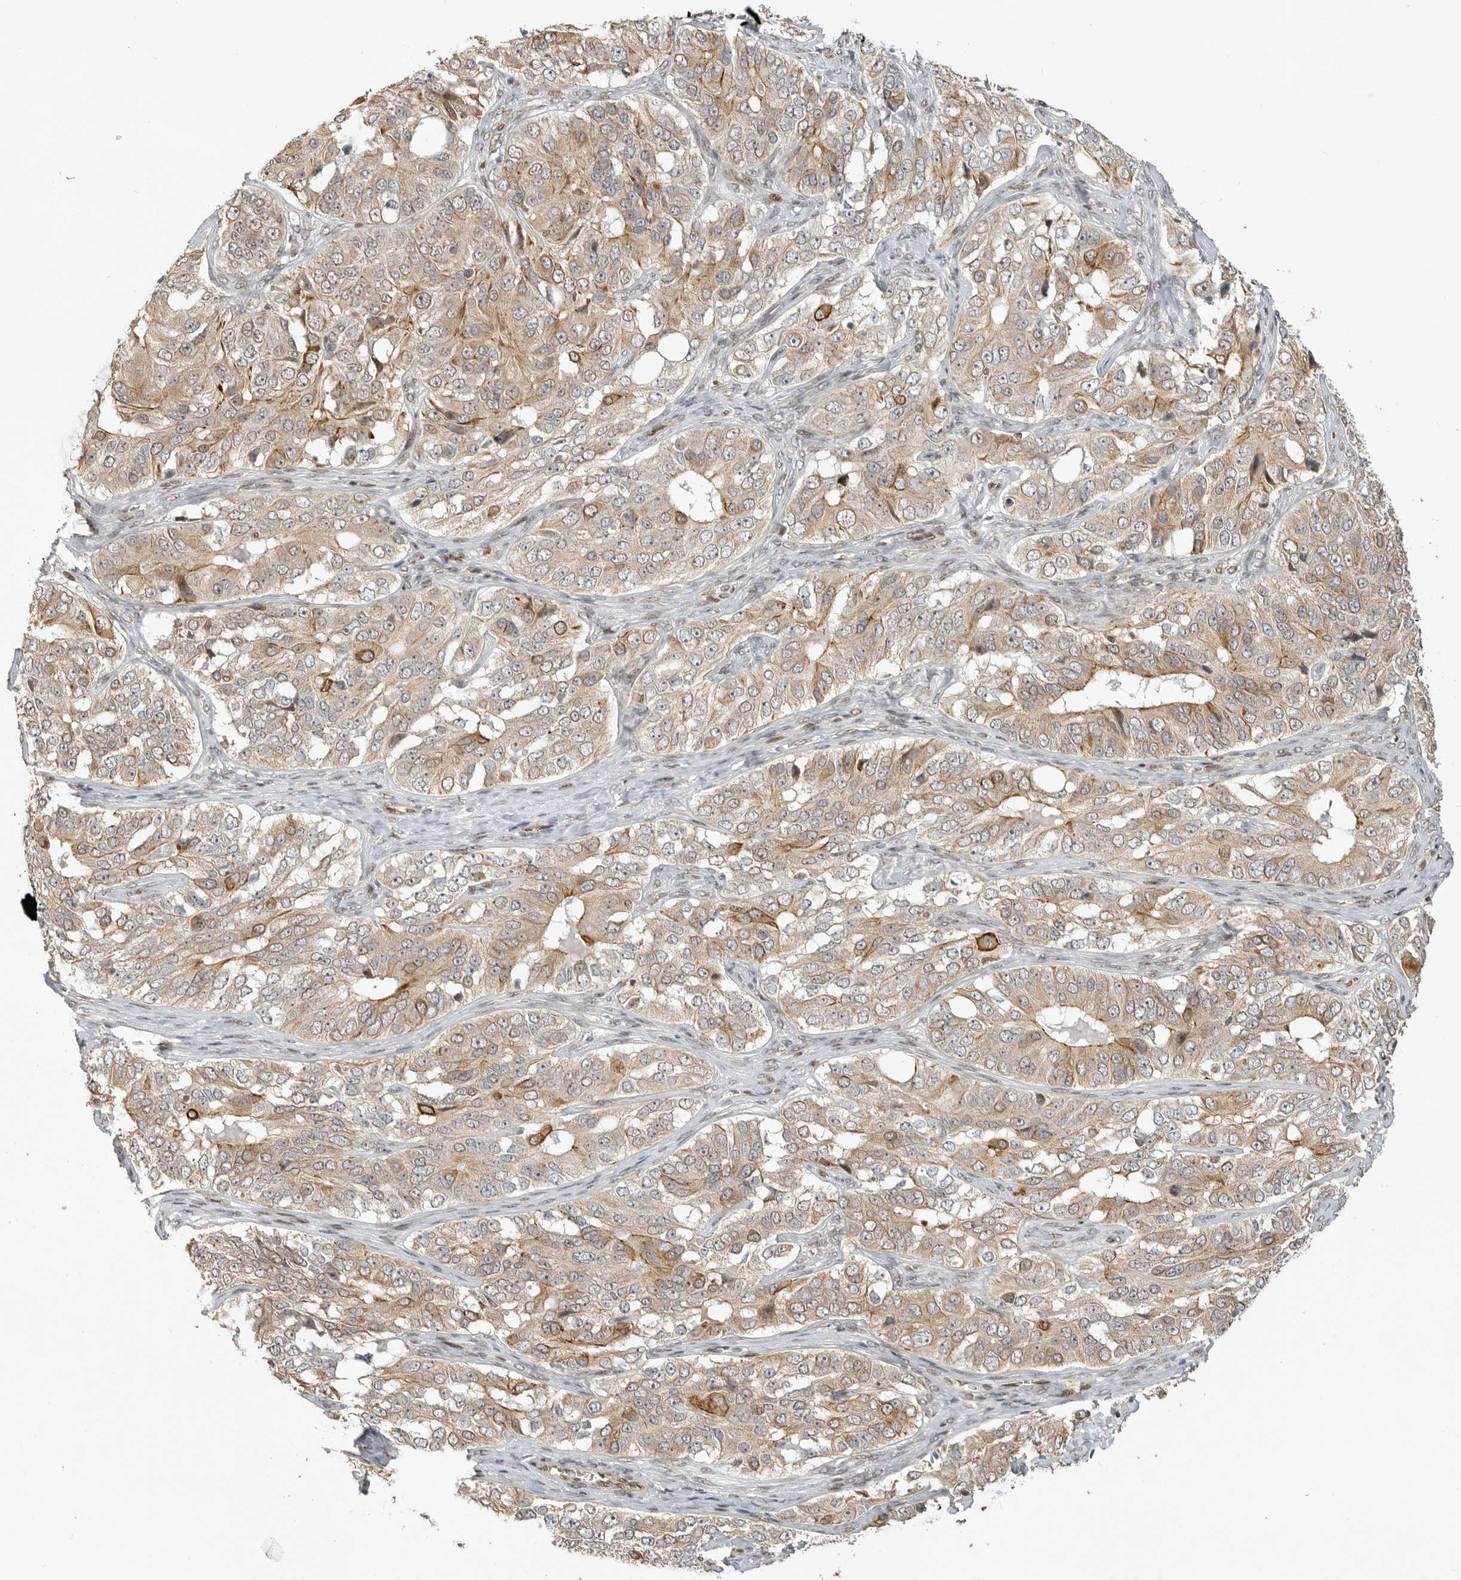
{"staining": {"intensity": "moderate", "quantity": ">75%", "location": "cytoplasmic/membranous"}, "tissue": "ovarian cancer", "cell_type": "Tumor cells", "image_type": "cancer", "snomed": [{"axis": "morphology", "description": "Carcinoma, endometroid"}, {"axis": "topography", "description": "Ovary"}], "caption": "Immunohistochemical staining of human endometroid carcinoma (ovarian) reveals medium levels of moderate cytoplasmic/membranous protein expression in approximately >75% of tumor cells. The staining is performed using DAB (3,3'-diaminobenzidine) brown chromogen to label protein expression. The nuclei are counter-stained blue using hematoxylin.", "gene": "ALKAL1", "patient": {"sex": "female", "age": 51}}